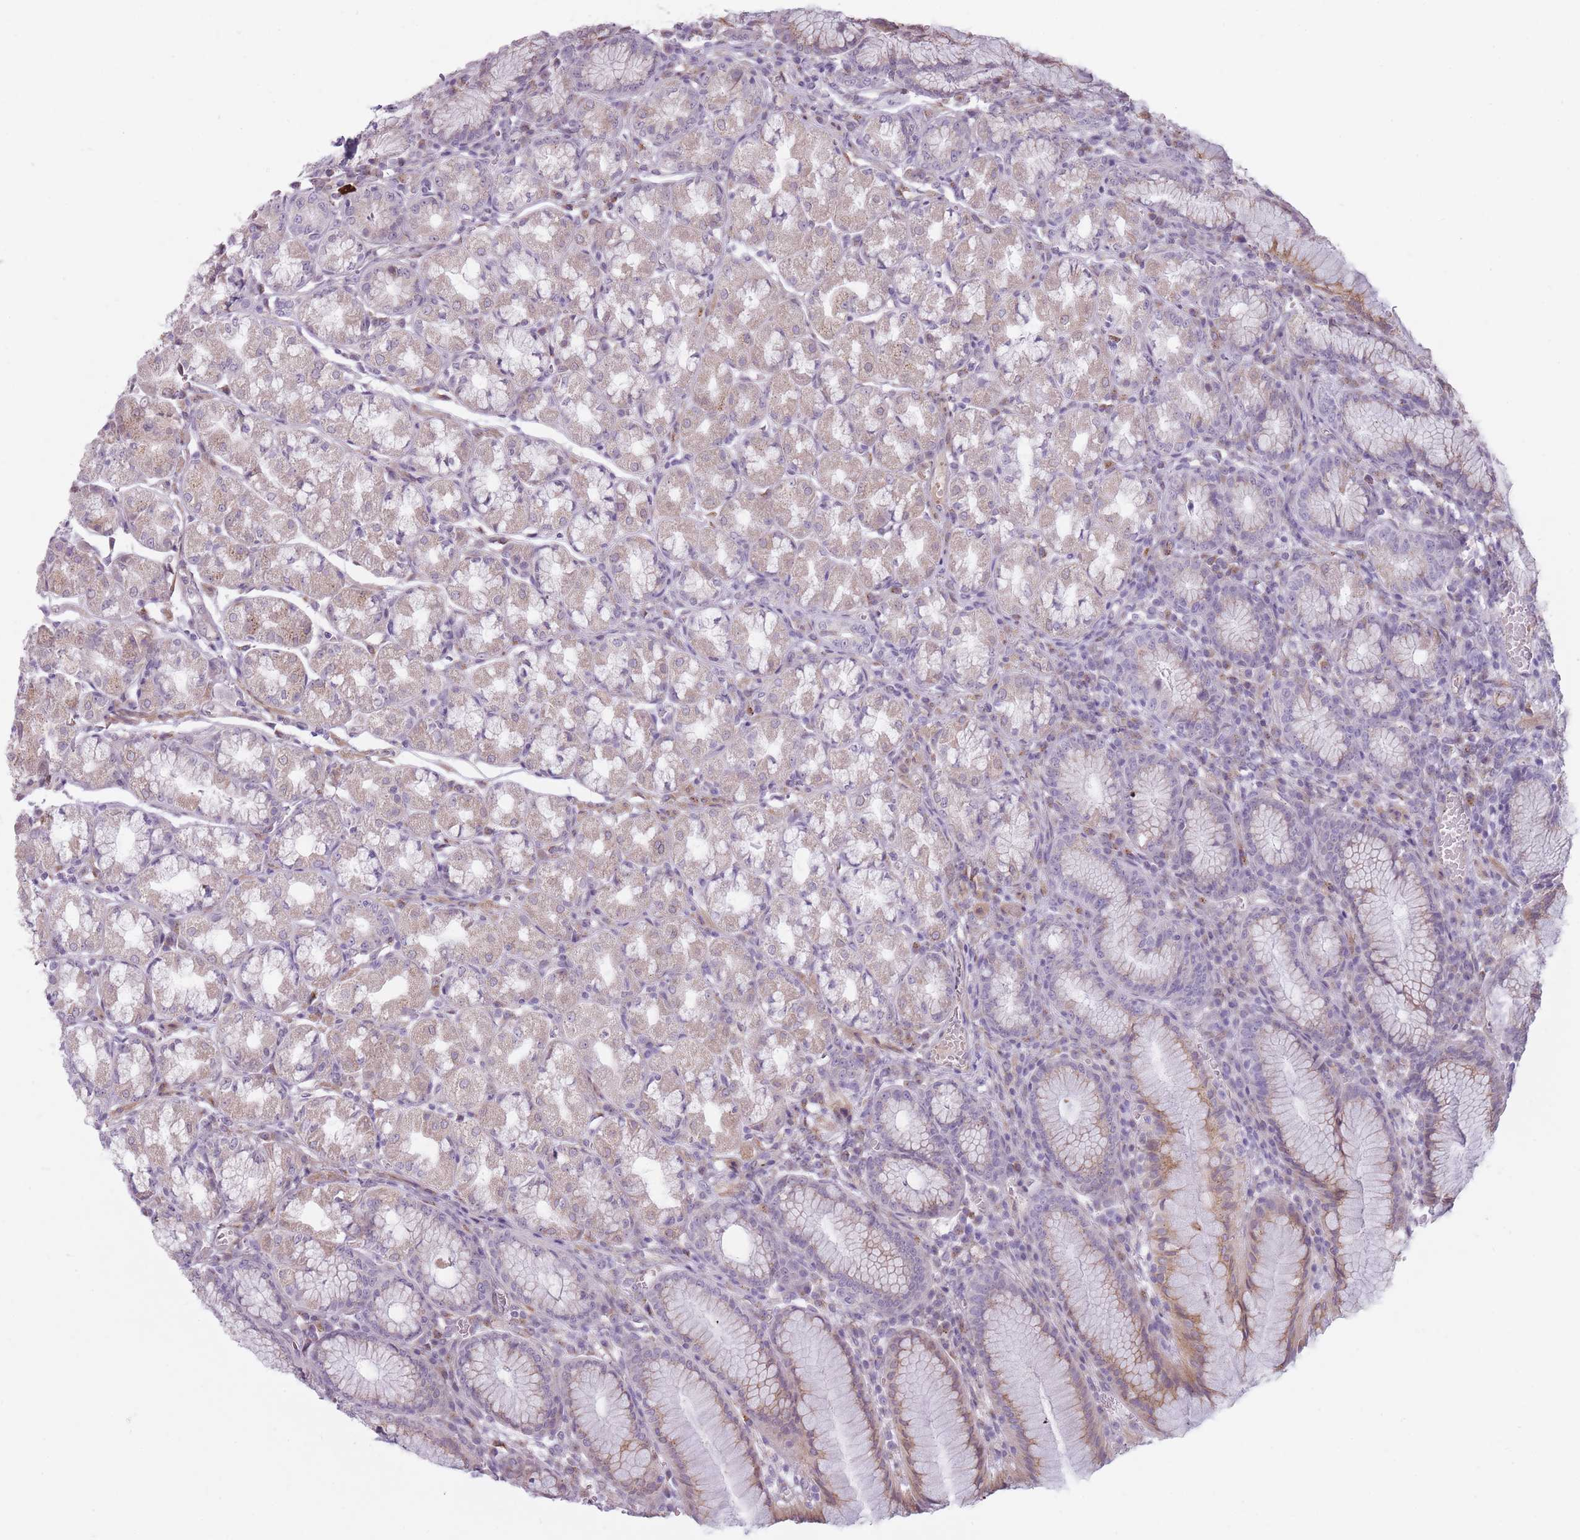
{"staining": {"intensity": "moderate", "quantity": "25%-75%", "location": "cytoplasmic/membranous"}, "tissue": "stomach", "cell_type": "Glandular cells", "image_type": "normal", "snomed": [{"axis": "morphology", "description": "Normal tissue, NOS"}, {"axis": "topography", "description": "Stomach"}], "caption": "DAB immunohistochemical staining of unremarkable human stomach exhibits moderate cytoplasmic/membranous protein expression in approximately 25%-75% of glandular cells. (DAB (3,3'-diaminobenzidine) = brown stain, brightfield microscopy at high magnification).", "gene": "PGRMC2", "patient": {"sex": "male", "age": 55}}